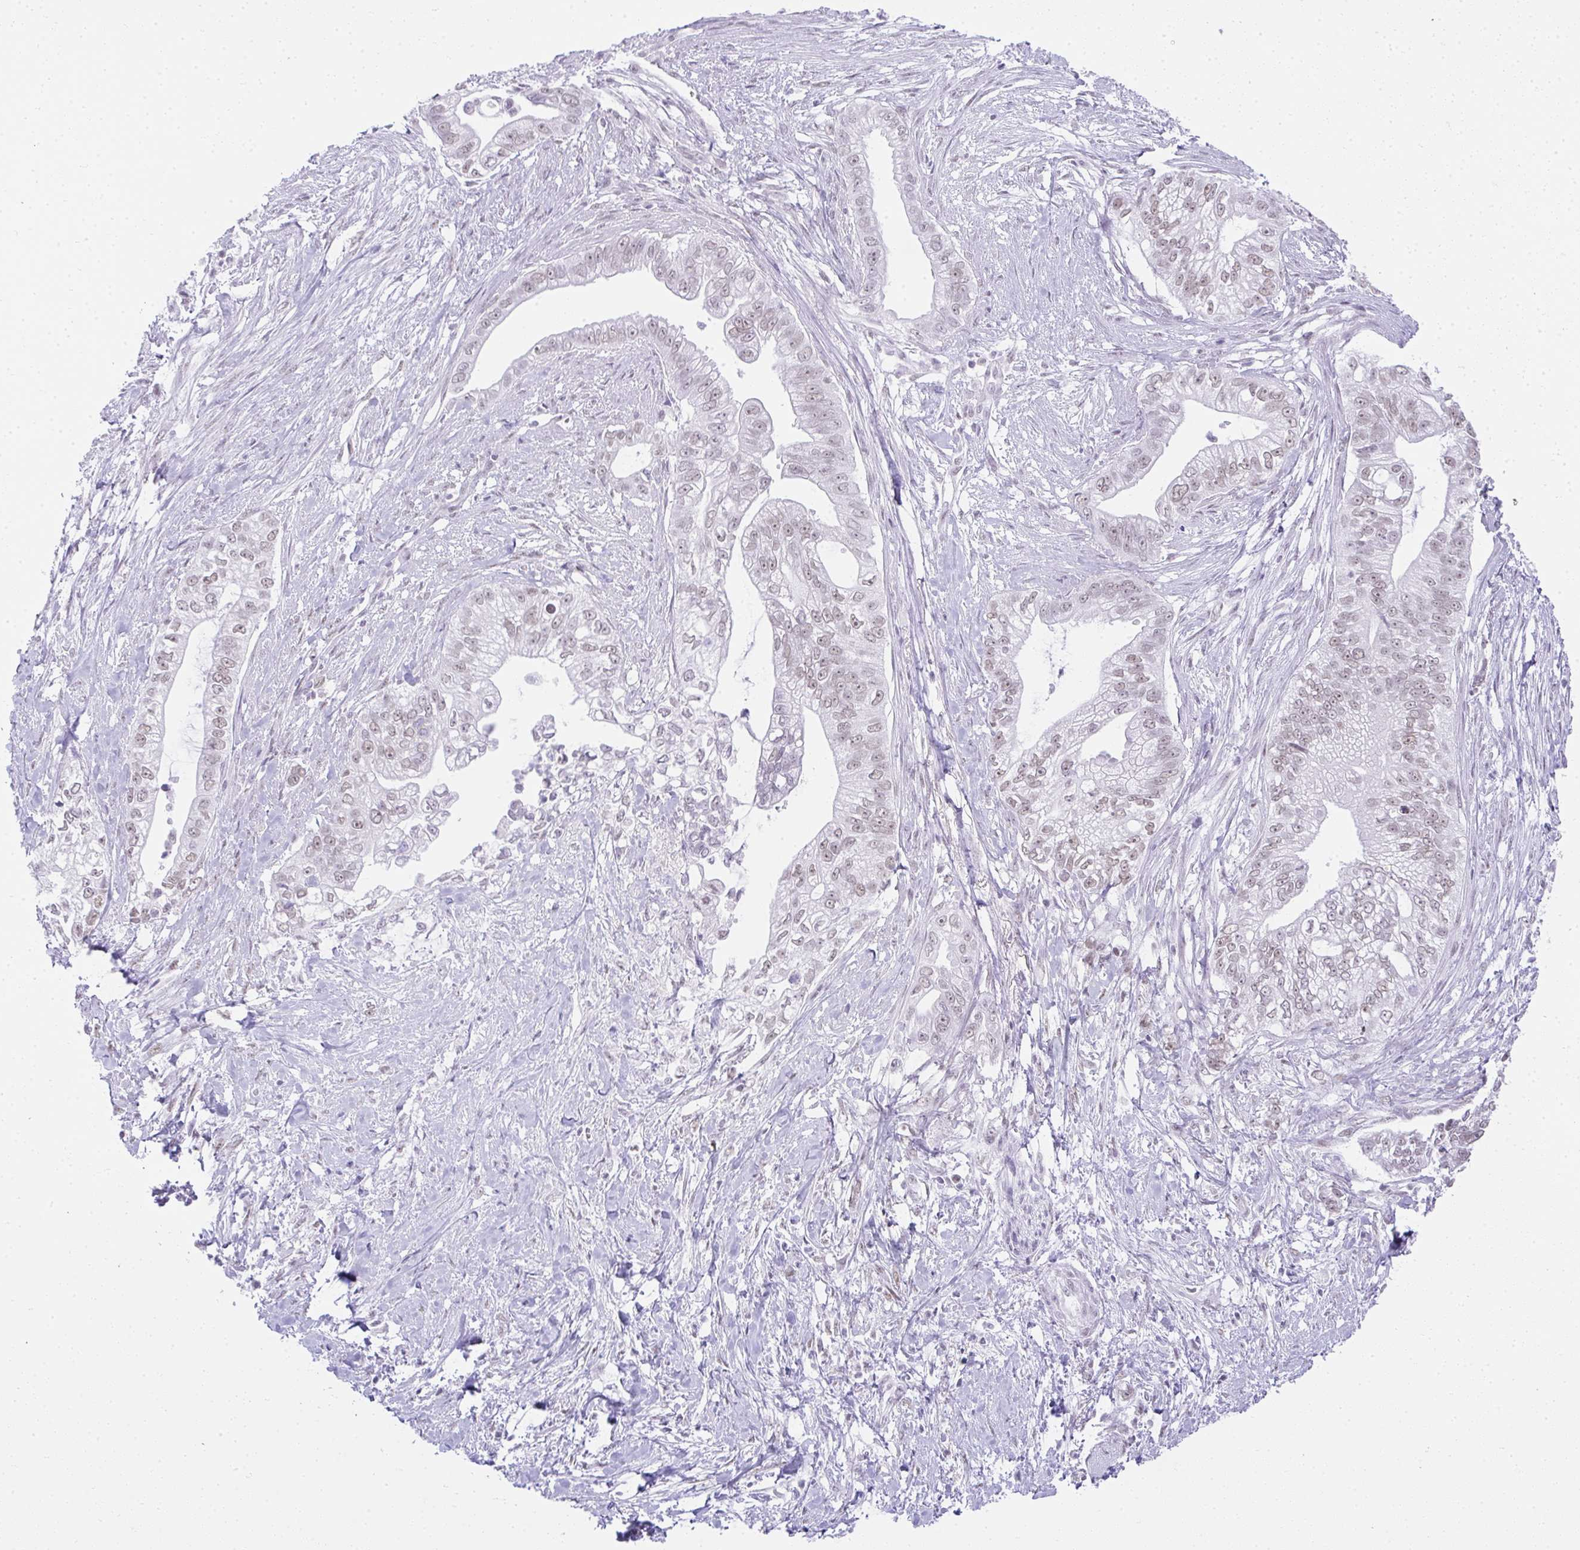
{"staining": {"intensity": "weak", "quantity": ">75%", "location": "nuclear"}, "tissue": "pancreatic cancer", "cell_type": "Tumor cells", "image_type": "cancer", "snomed": [{"axis": "morphology", "description": "Adenocarcinoma, NOS"}, {"axis": "topography", "description": "Pancreas"}], "caption": "Immunohistochemical staining of pancreatic adenocarcinoma demonstrates low levels of weak nuclear positivity in about >75% of tumor cells.", "gene": "PLA2G1B", "patient": {"sex": "male", "age": 70}}